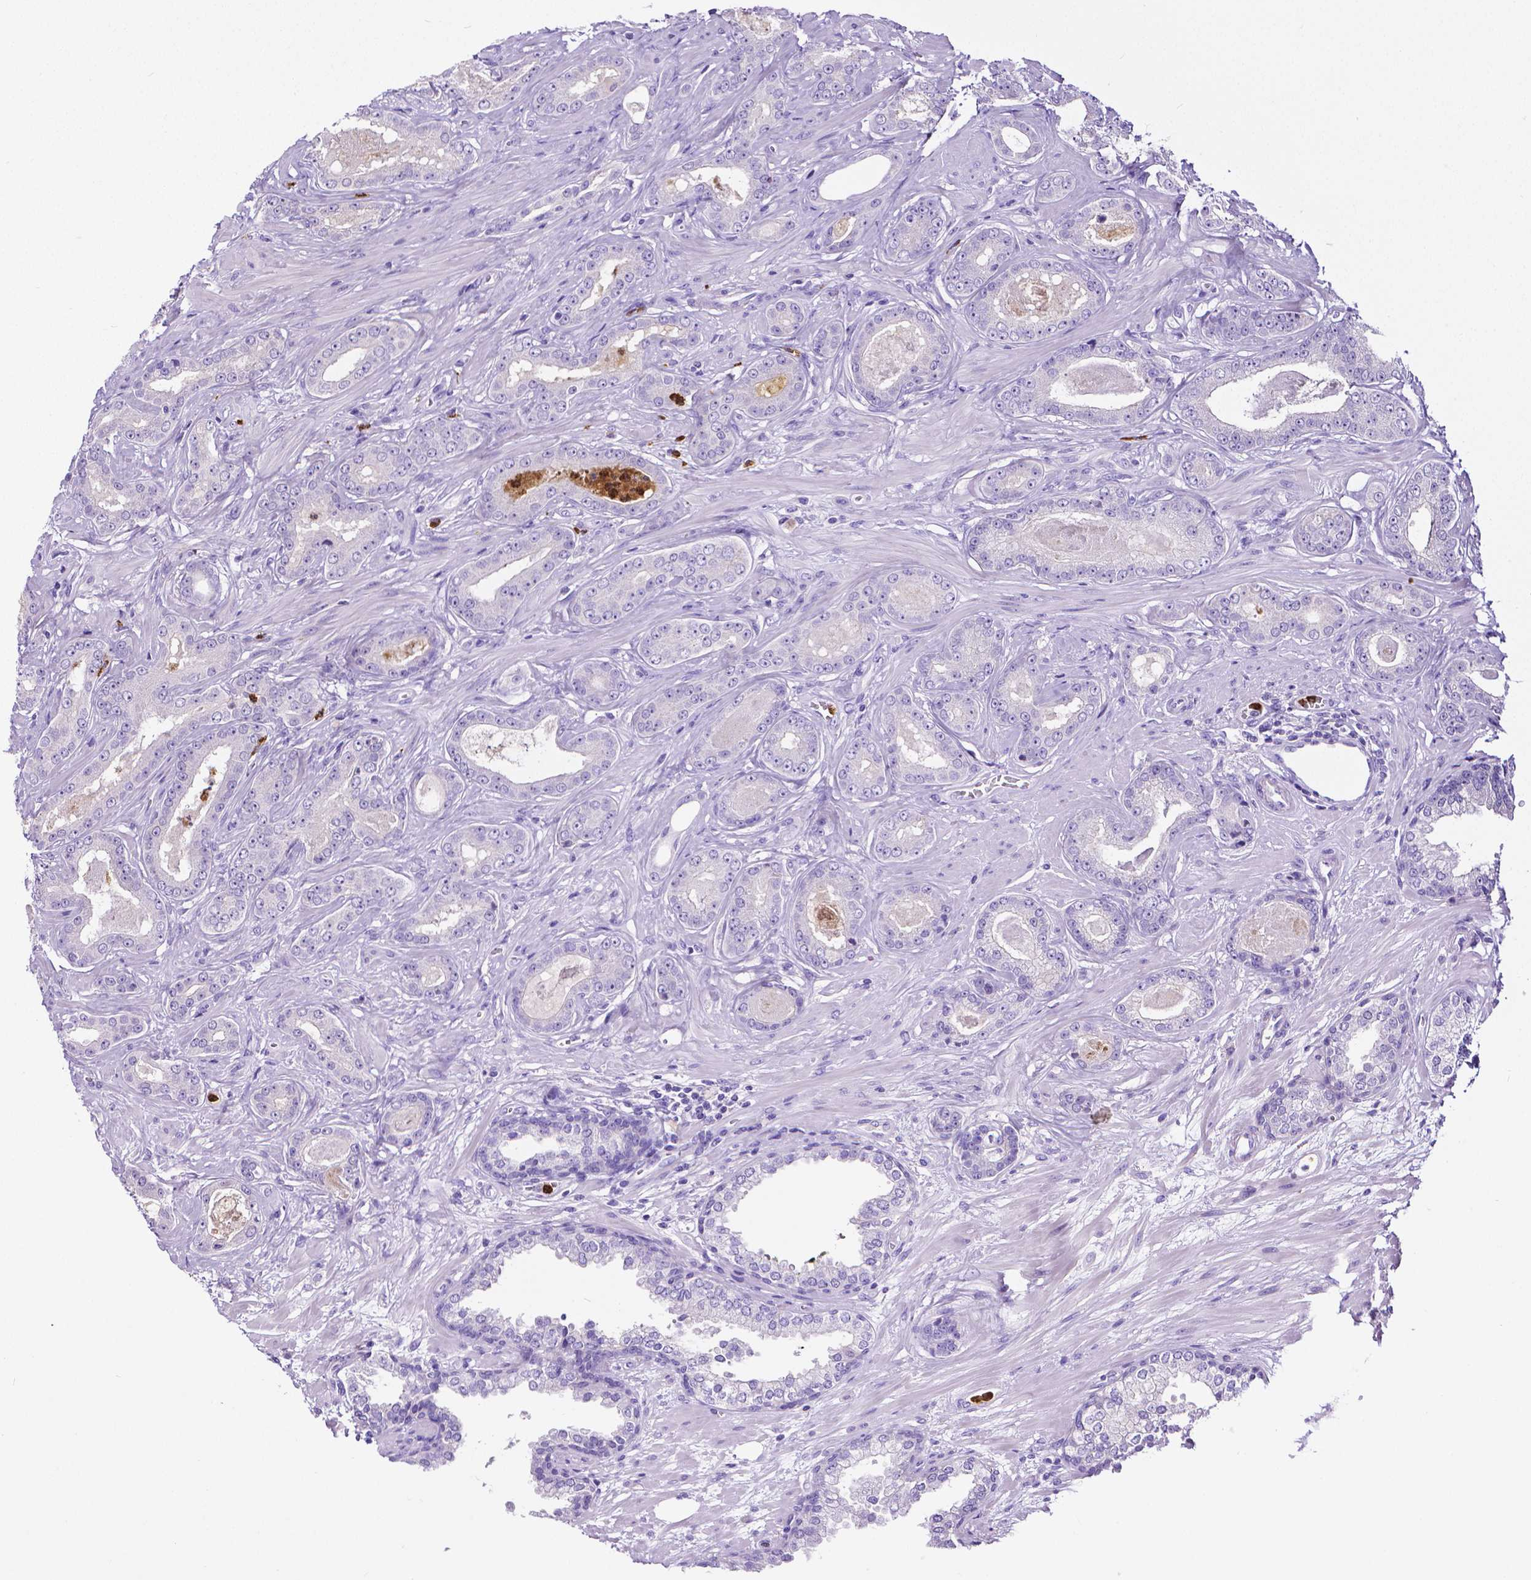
{"staining": {"intensity": "negative", "quantity": "none", "location": "none"}, "tissue": "prostate cancer", "cell_type": "Tumor cells", "image_type": "cancer", "snomed": [{"axis": "morphology", "description": "Adenocarcinoma, Low grade"}, {"axis": "topography", "description": "Prostate"}], "caption": "Photomicrograph shows no protein staining in tumor cells of low-grade adenocarcinoma (prostate) tissue.", "gene": "MMP9", "patient": {"sex": "male", "age": 61}}